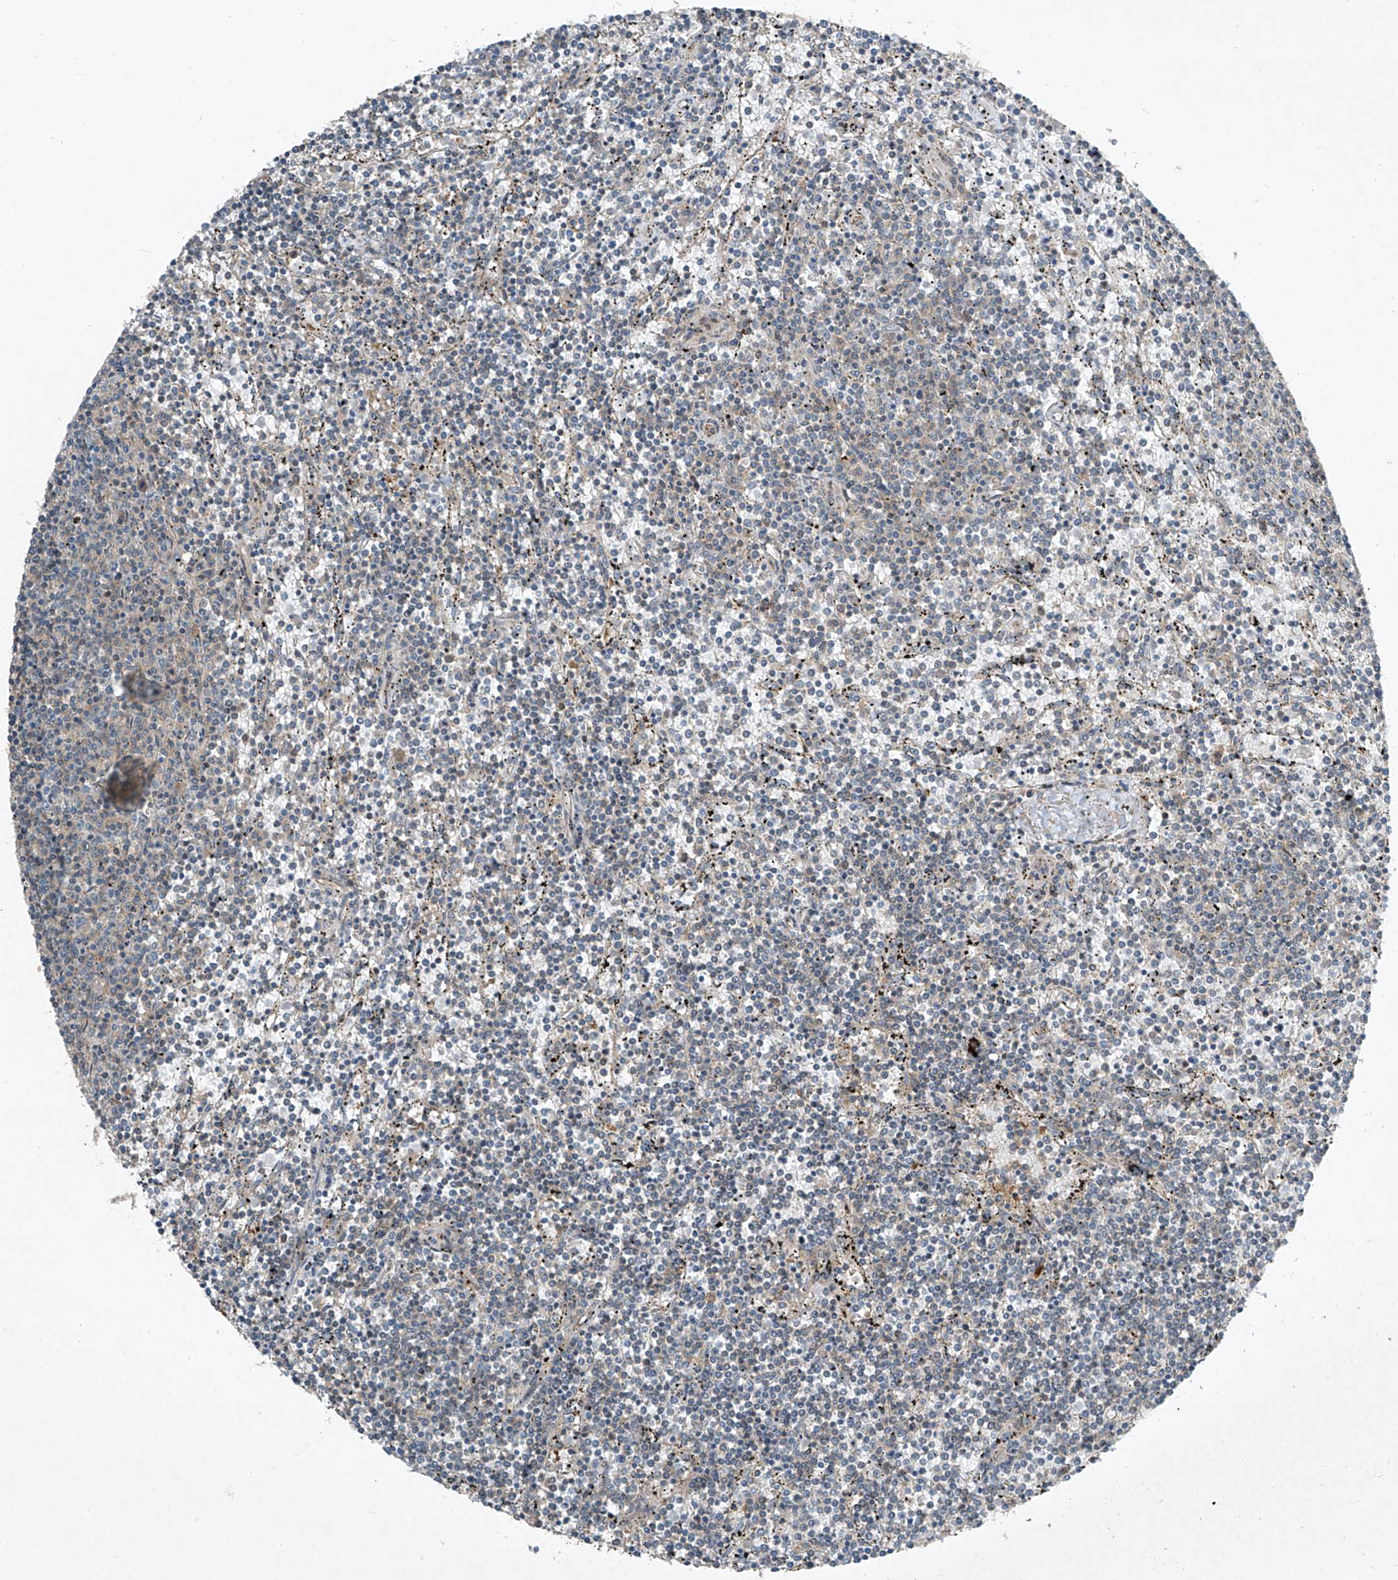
{"staining": {"intensity": "negative", "quantity": "none", "location": "none"}, "tissue": "lymphoma", "cell_type": "Tumor cells", "image_type": "cancer", "snomed": [{"axis": "morphology", "description": "Malignant lymphoma, non-Hodgkin's type, Low grade"}, {"axis": "topography", "description": "Spleen"}], "caption": "The immunohistochemistry (IHC) photomicrograph has no significant positivity in tumor cells of lymphoma tissue.", "gene": "PPCS", "patient": {"sex": "female", "age": 50}}